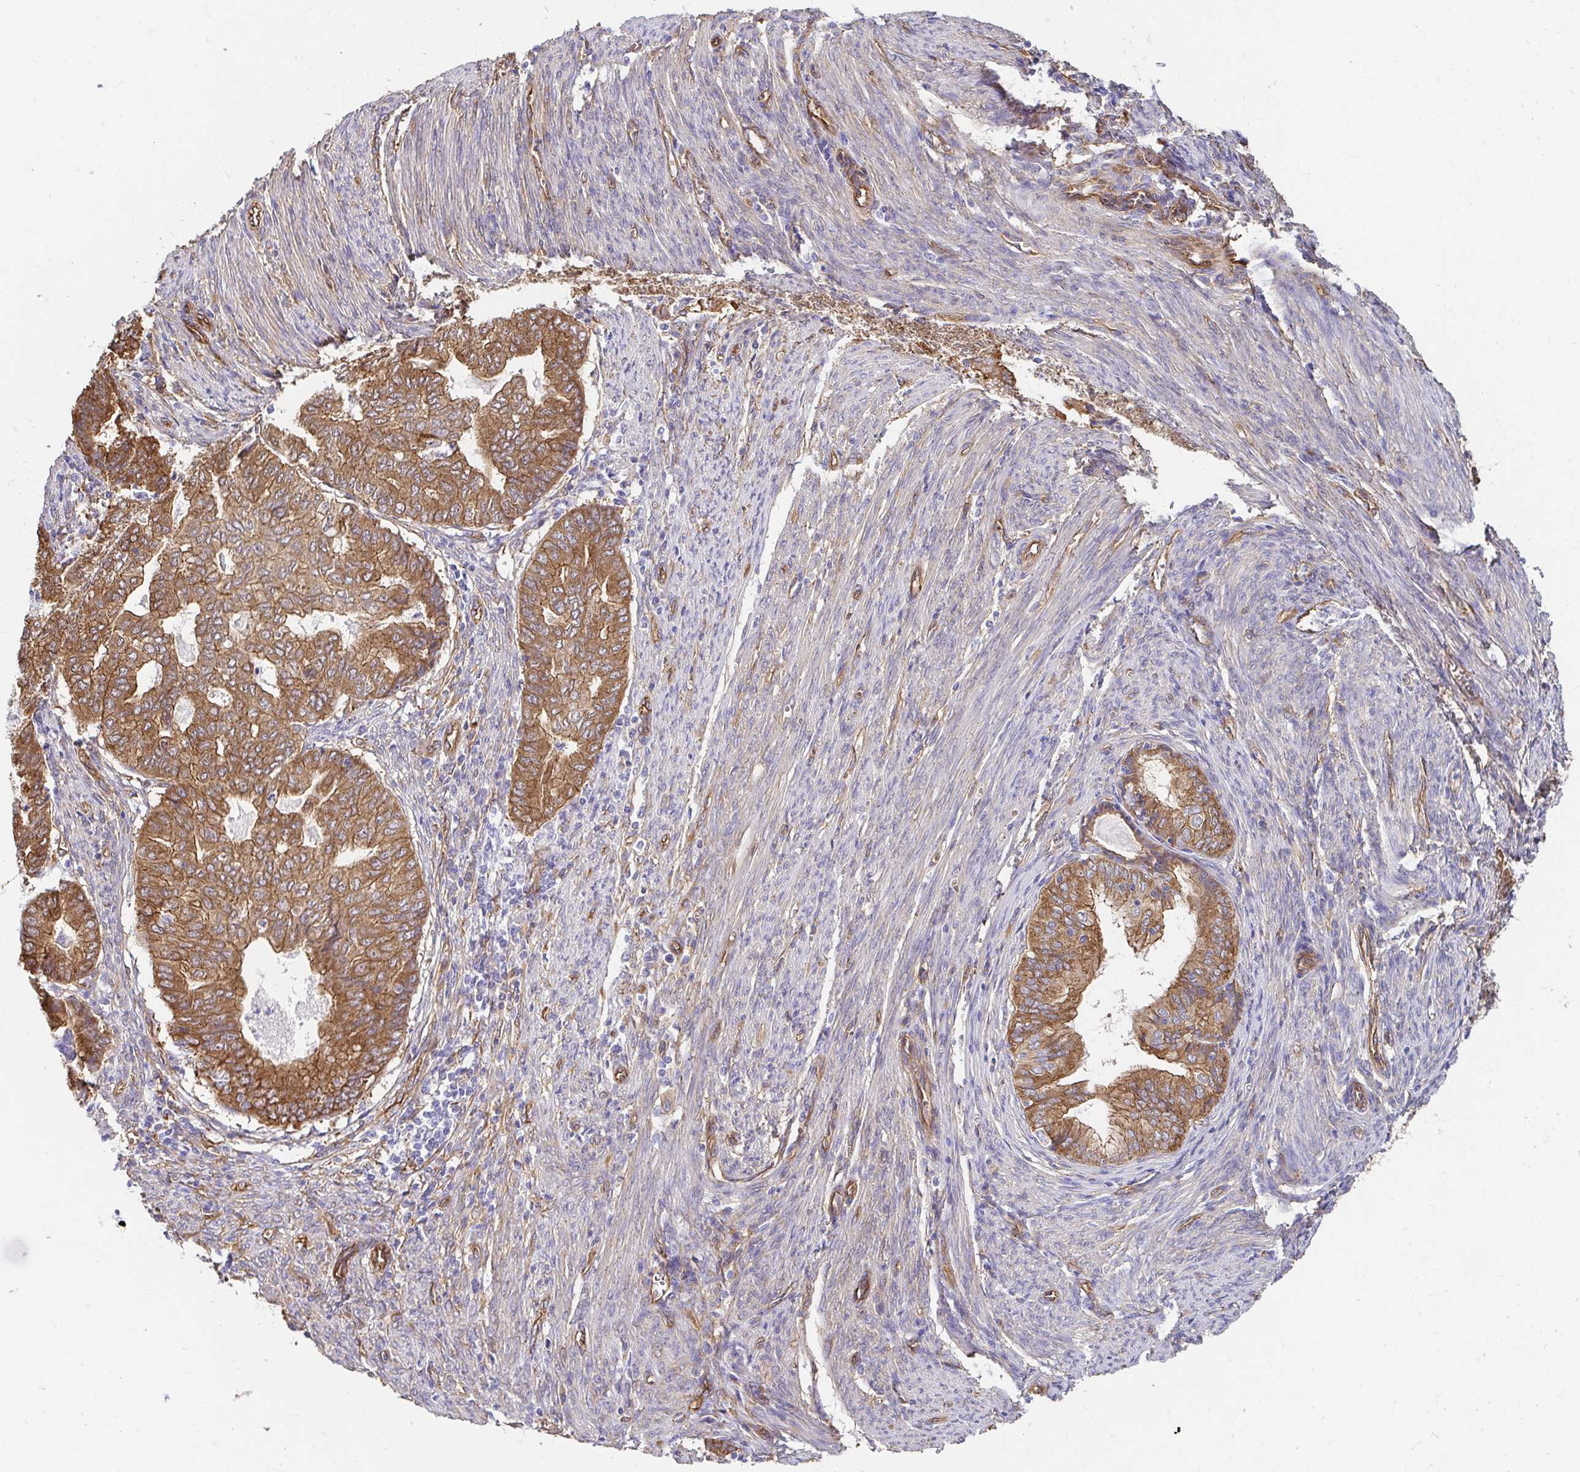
{"staining": {"intensity": "moderate", "quantity": "25%-75%", "location": "cytoplasmic/membranous"}, "tissue": "endometrial cancer", "cell_type": "Tumor cells", "image_type": "cancer", "snomed": [{"axis": "morphology", "description": "Adenocarcinoma, NOS"}, {"axis": "topography", "description": "Endometrium"}], "caption": "This is an image of IHC staining of adenocarcinoma (endometrial), which shows moderate expression in the cytoplasmic/membranous of tumor cells.", "gene": "CTTN", "patient": {"sex": "female", "age": 79}}